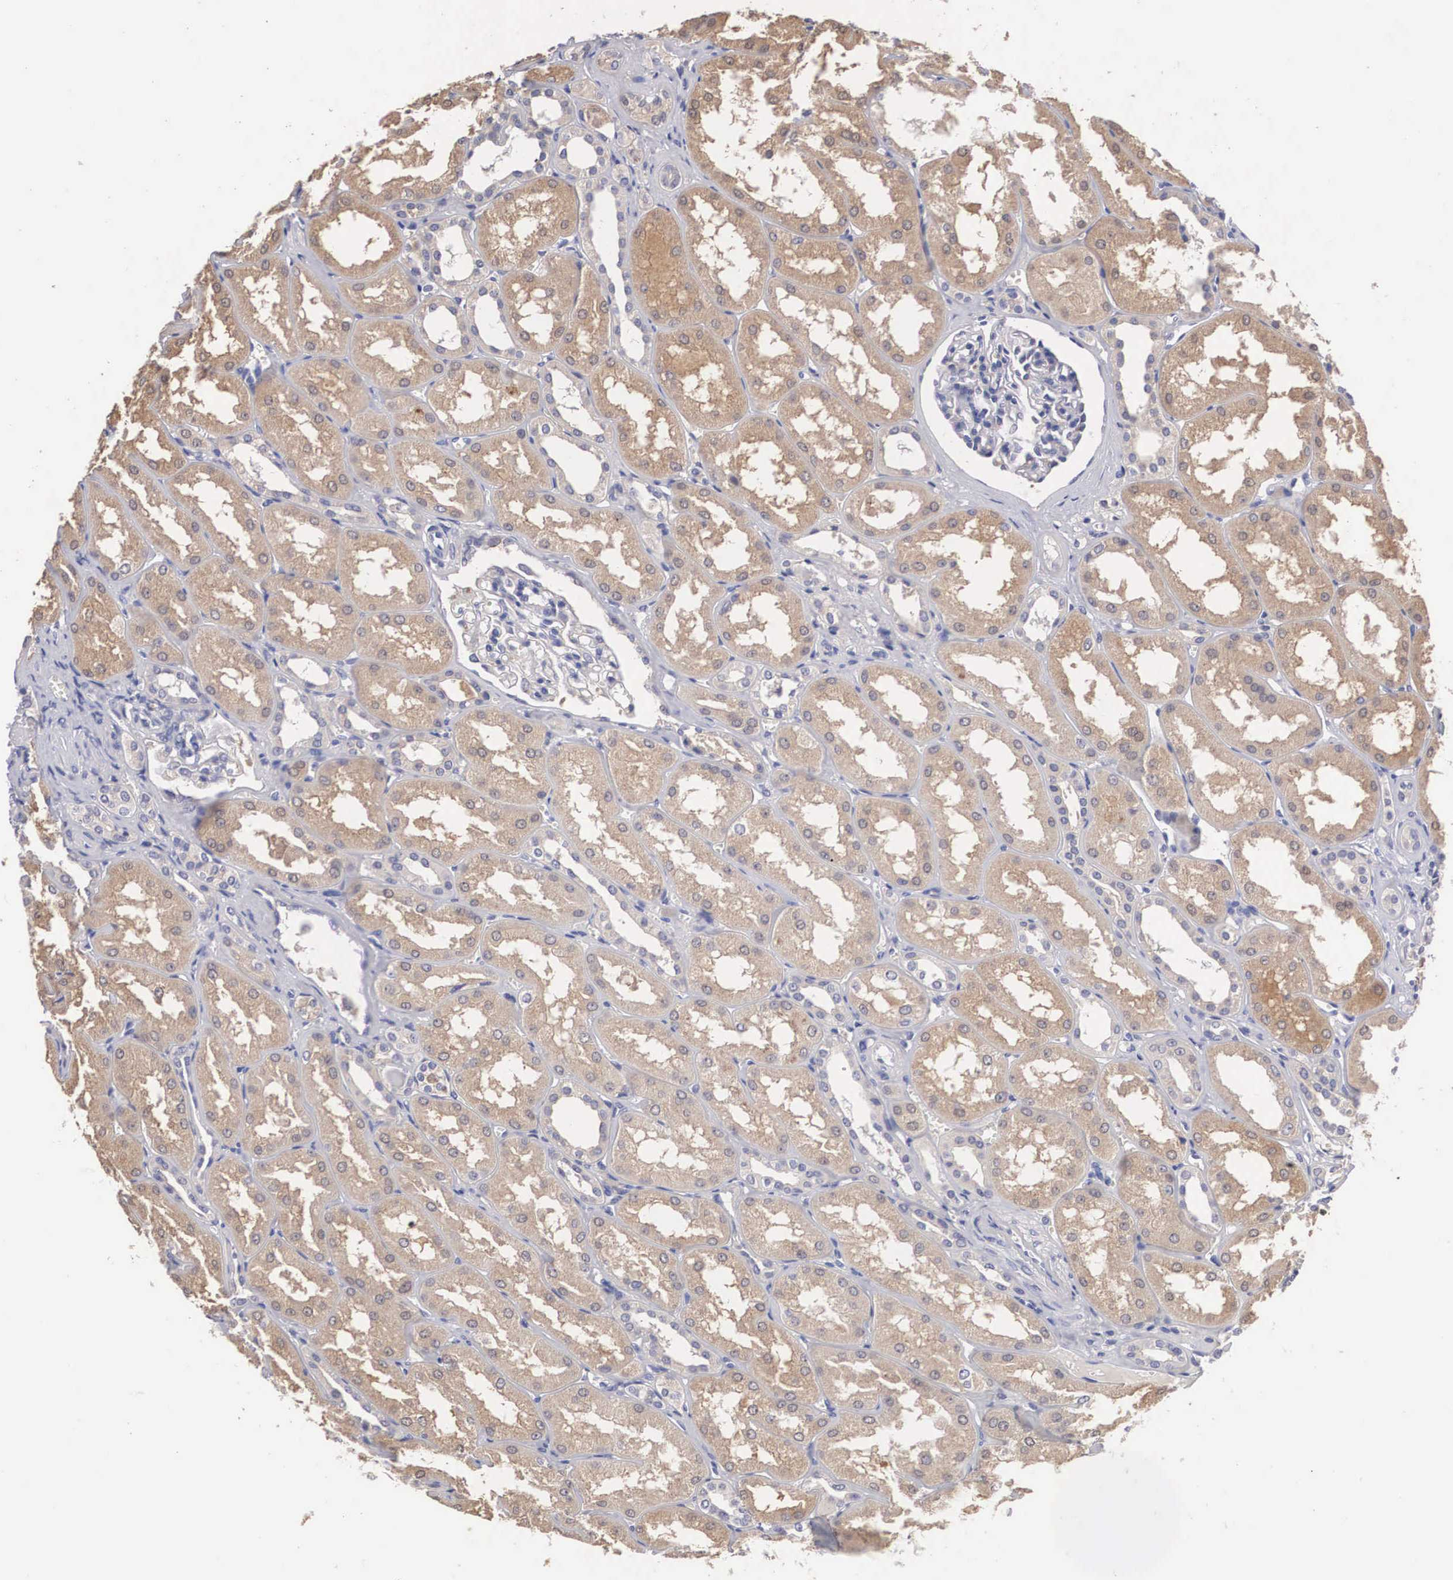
{"staining": {"intensity": "negative", "quantity": "none", "location": "none"}, "tissue": "kidney", "cell_type": "Cells in glomeruli", "image_type": "normal", "snomed": [{"axis": "morphology", "description": "Normal tissue, NOS"}, {"axis": "topography", "description": "Kidney"}], "caption": "The histopathology image exhibits no staining of cells in glomeruli in normal kidney. (DAB immunohistochemistry (IHC) visualized using brightfield microscopy, high magnification).", "gene": "ABHD4", "patient": {"sex": "male", "age": 61}}